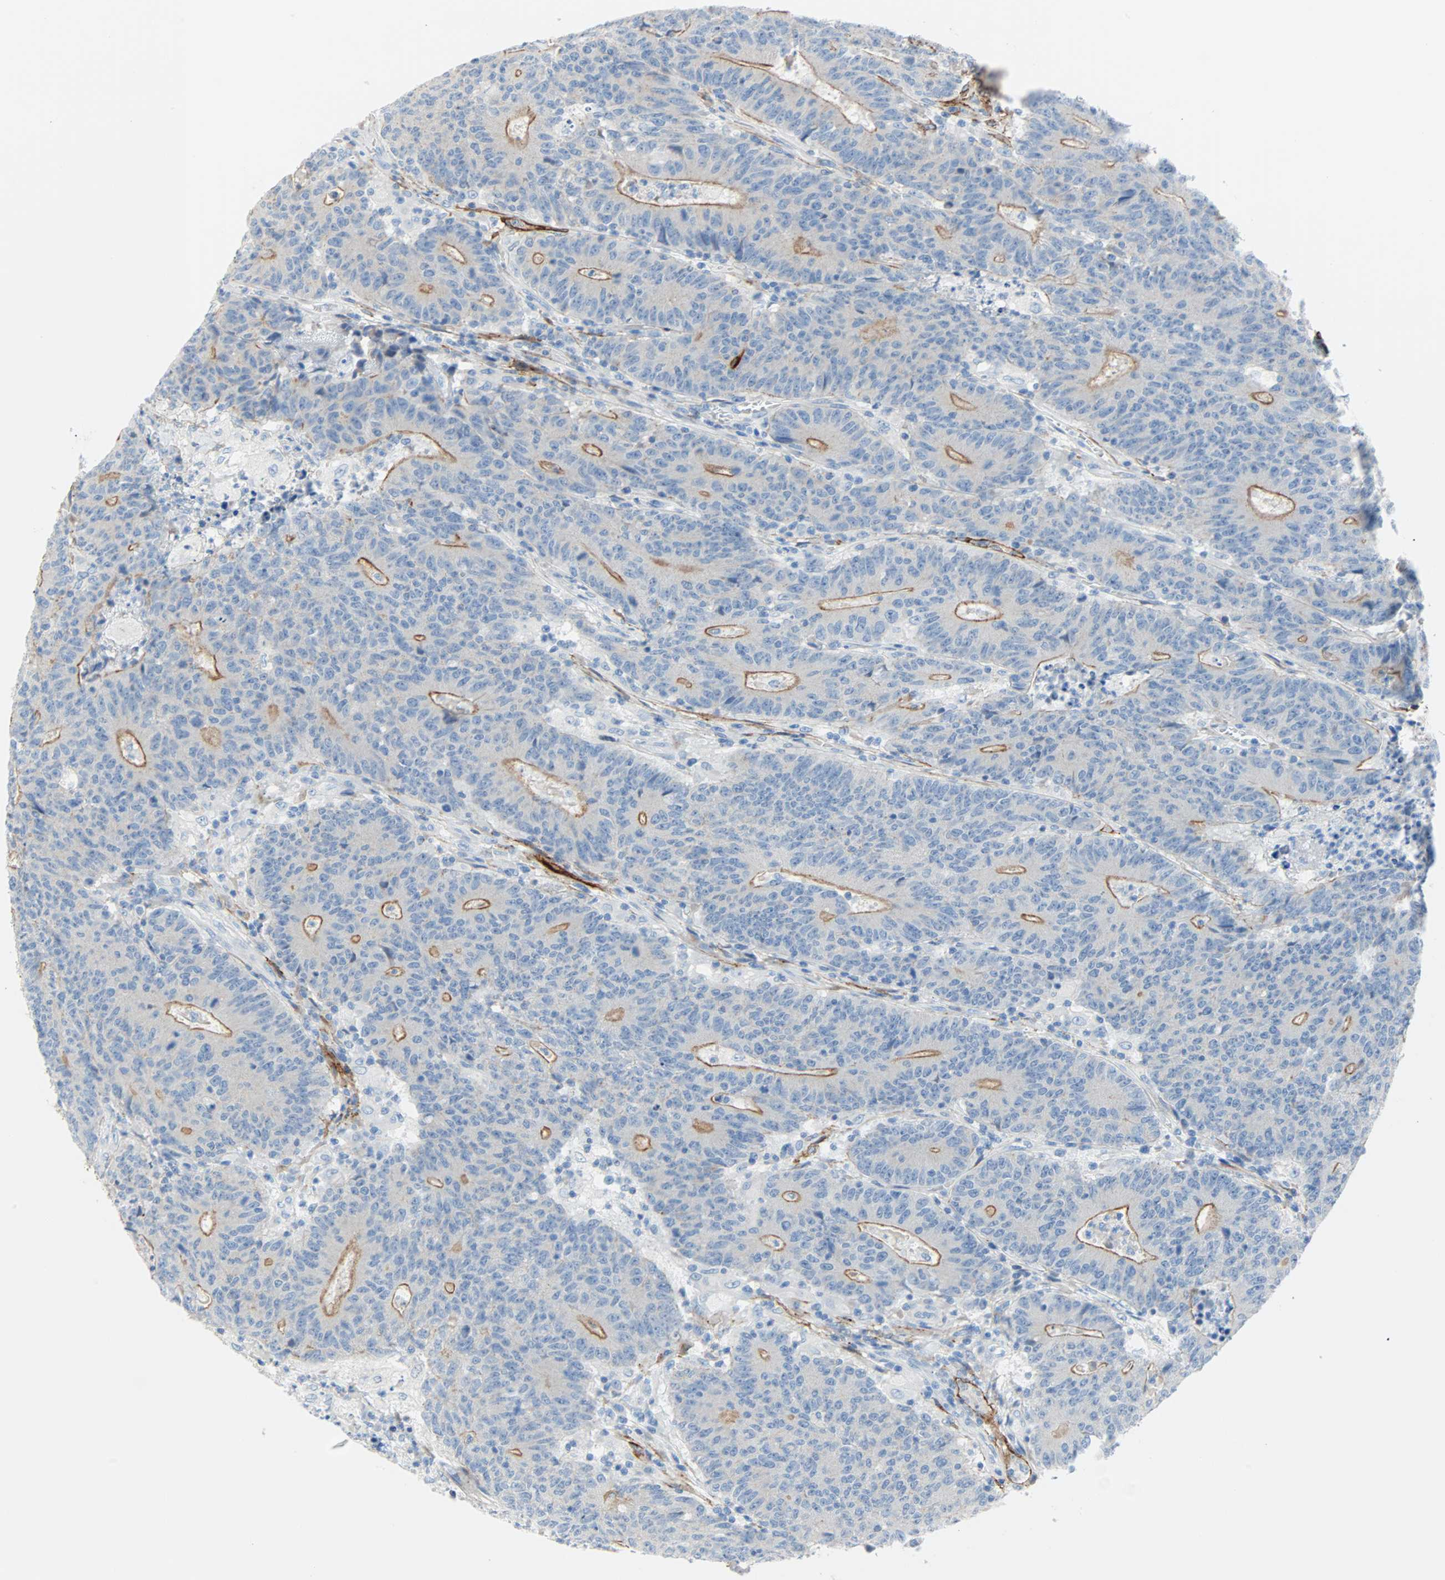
{"staining": {"intensity": "moderate", "quantity": "25%-75%", "location": "cytoplasmic/membranous"}, "tissue": "colorectal cancer", "cell_type": "Tumor cells", "image_type": "cancer", "snomed": [{"axis": "morphology", "description": "Normal tissue, NOS"}, {"axis": "morphology", "description": "Adenocarcinoma, NOS"}, {"axis": "topography", "description": "Colon"}], "caption": "Moderate cytoplasmic/membranous staining for a protein is identified in about 25%-75% of tumor cells of colorectal adenocarcinoma using immunohistochemistry (IHC).", "gene": "PDPN", "patient": {"sex": "female", "age": 75}}